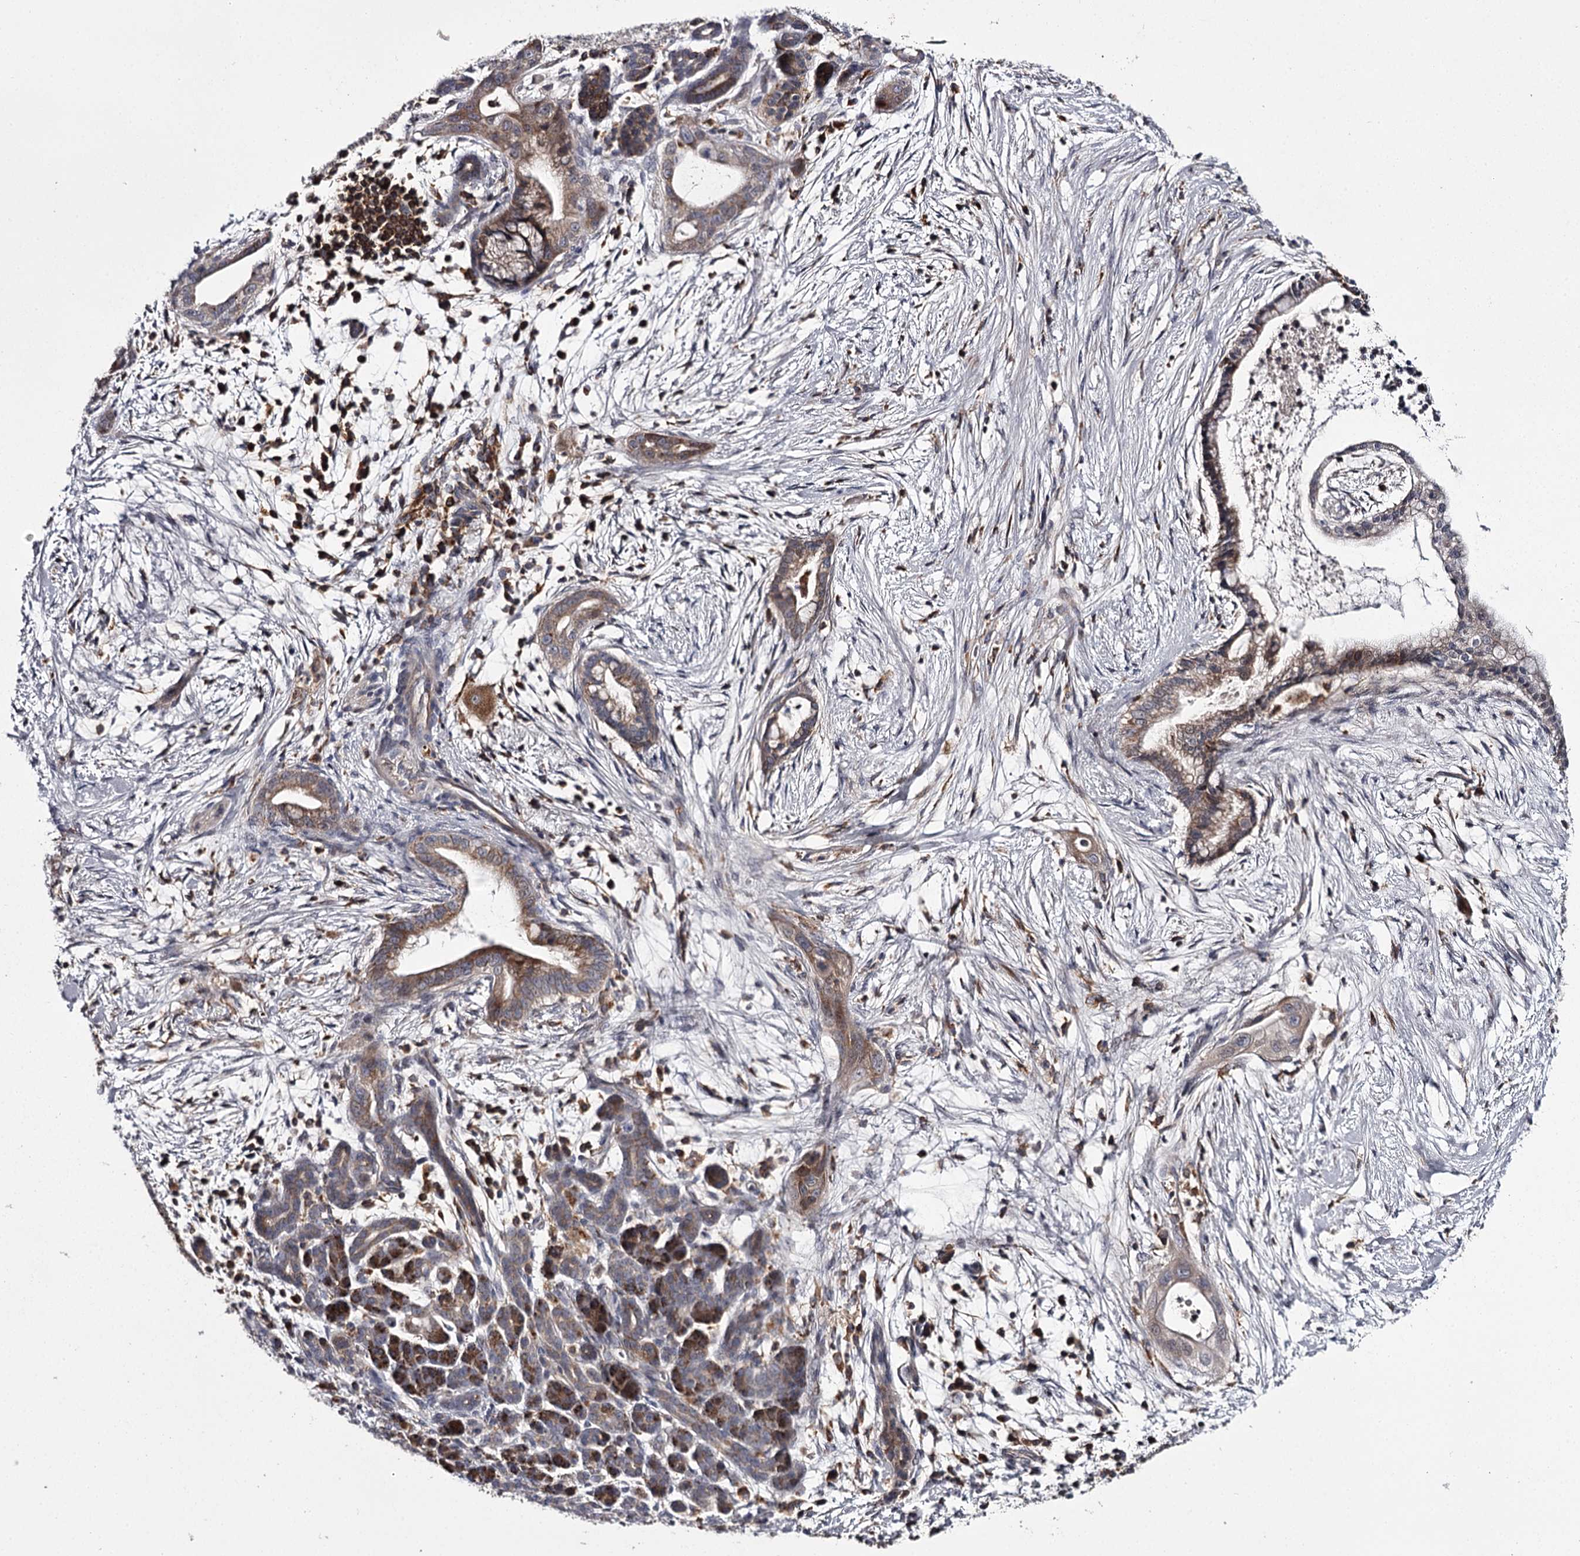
{"staining": {"intensity": "moderate", "quantity": ">75%", "location": "cytoplasmic/membranous"}, "tissue": "pancreatic cancer", "cell_type": "Tumor cells", "image_type": "cancer", "snomed": [{"axis": "morphology", "description": "Adenocarcinoma, NOS"}, {"axis": "topography", "description": "Pancreas"}], "caption": "Immunohistochemical staining of human pancreatic cancer (adenocarcinoma) reveals moderate cytoplasmic/membranous protein staining in about >75% of tumor cells.", "gene": "RASSF6", "patient": {"sex": "male", "age": 59}}